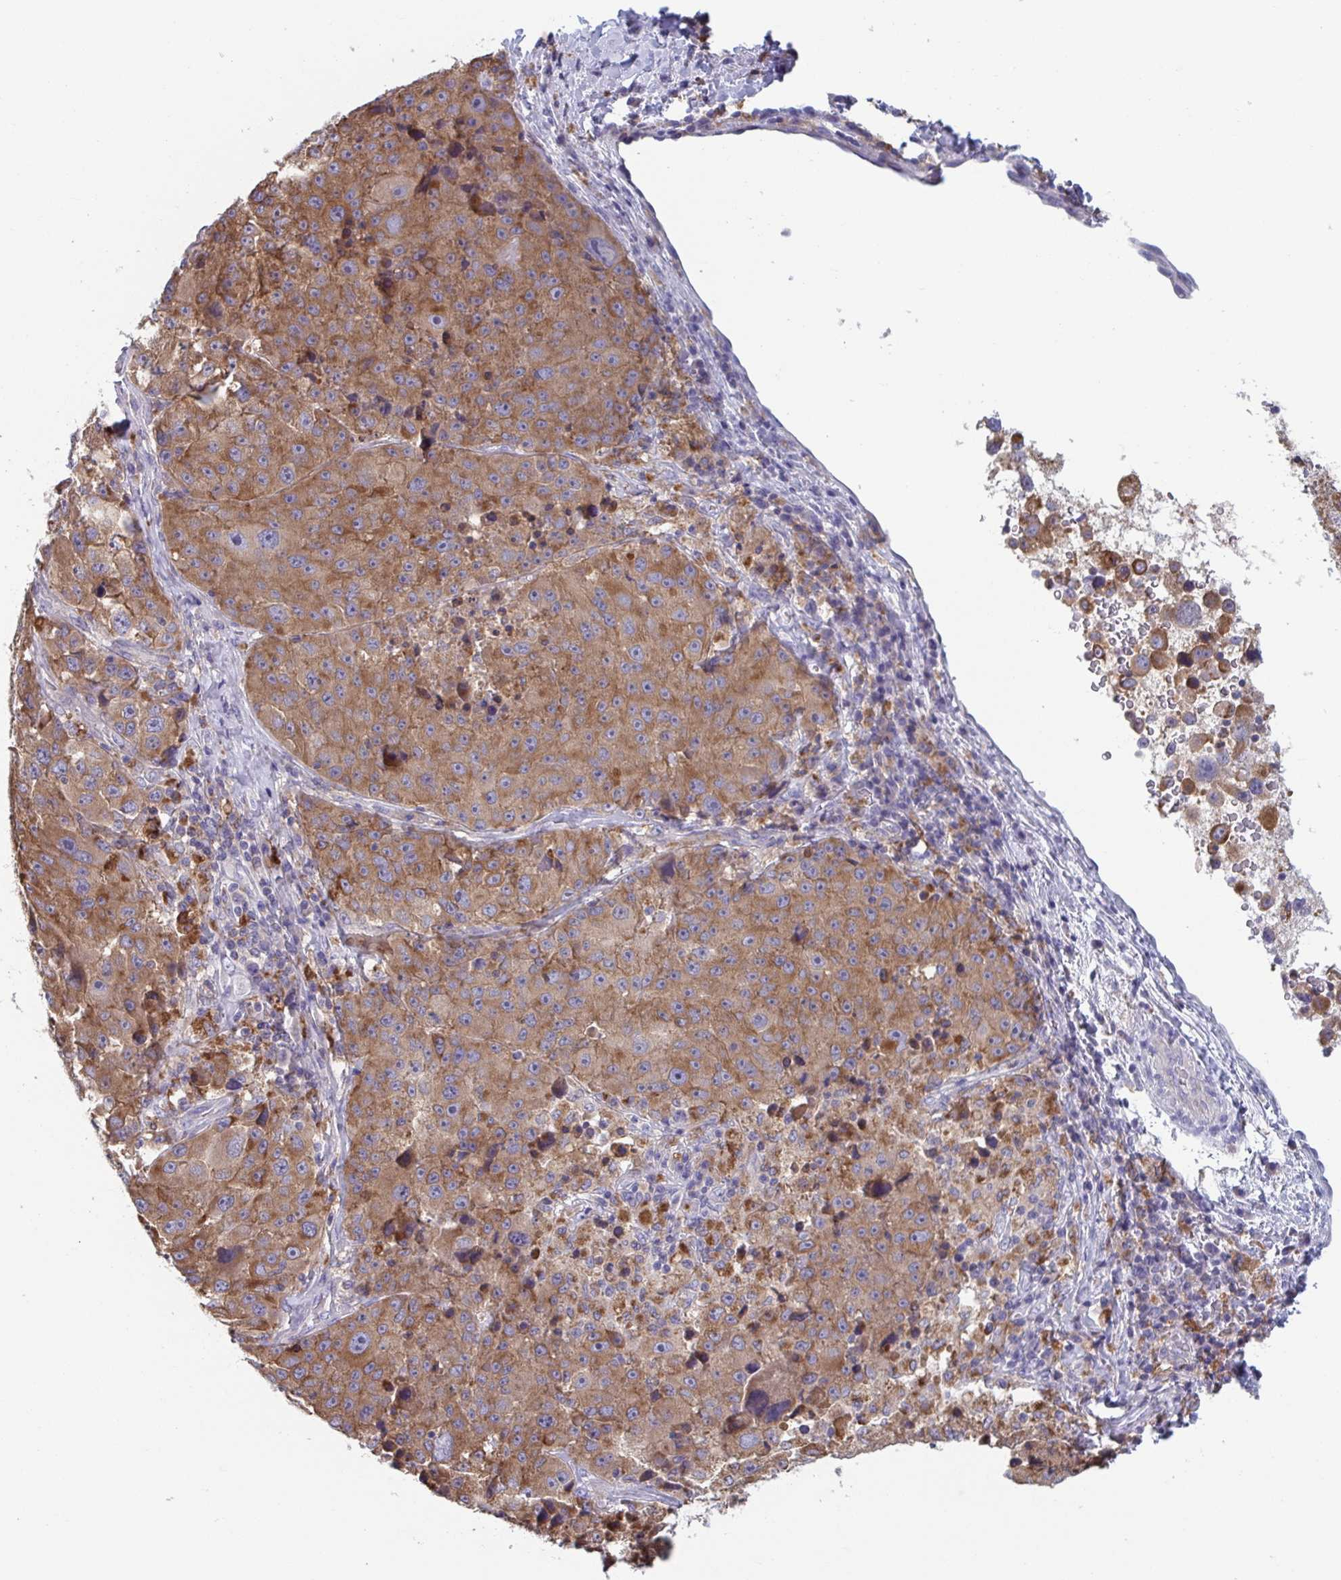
{"staining": {"intensity": "moderate", "quantity": ">75%", "location": "cytoplasmic/membranous"}, "tissue": "melanoma", "cell_type": "Tumor cells", "image_type": "cancer", "snomed": [{"axis": "morphology", "description": "Malignant melanoma, Metastatic site"}, {"axis": "topography", "description": "Lymph node"}], "caption": "Protein expression analysis of human malignant melanoma (metastatic site) reveals moderate cytoplasmic/membranous expression in approximately >75% of tumor cells.", "gene": "NIPSNAP1", "patient": {"sex": "male", "age": 62}}